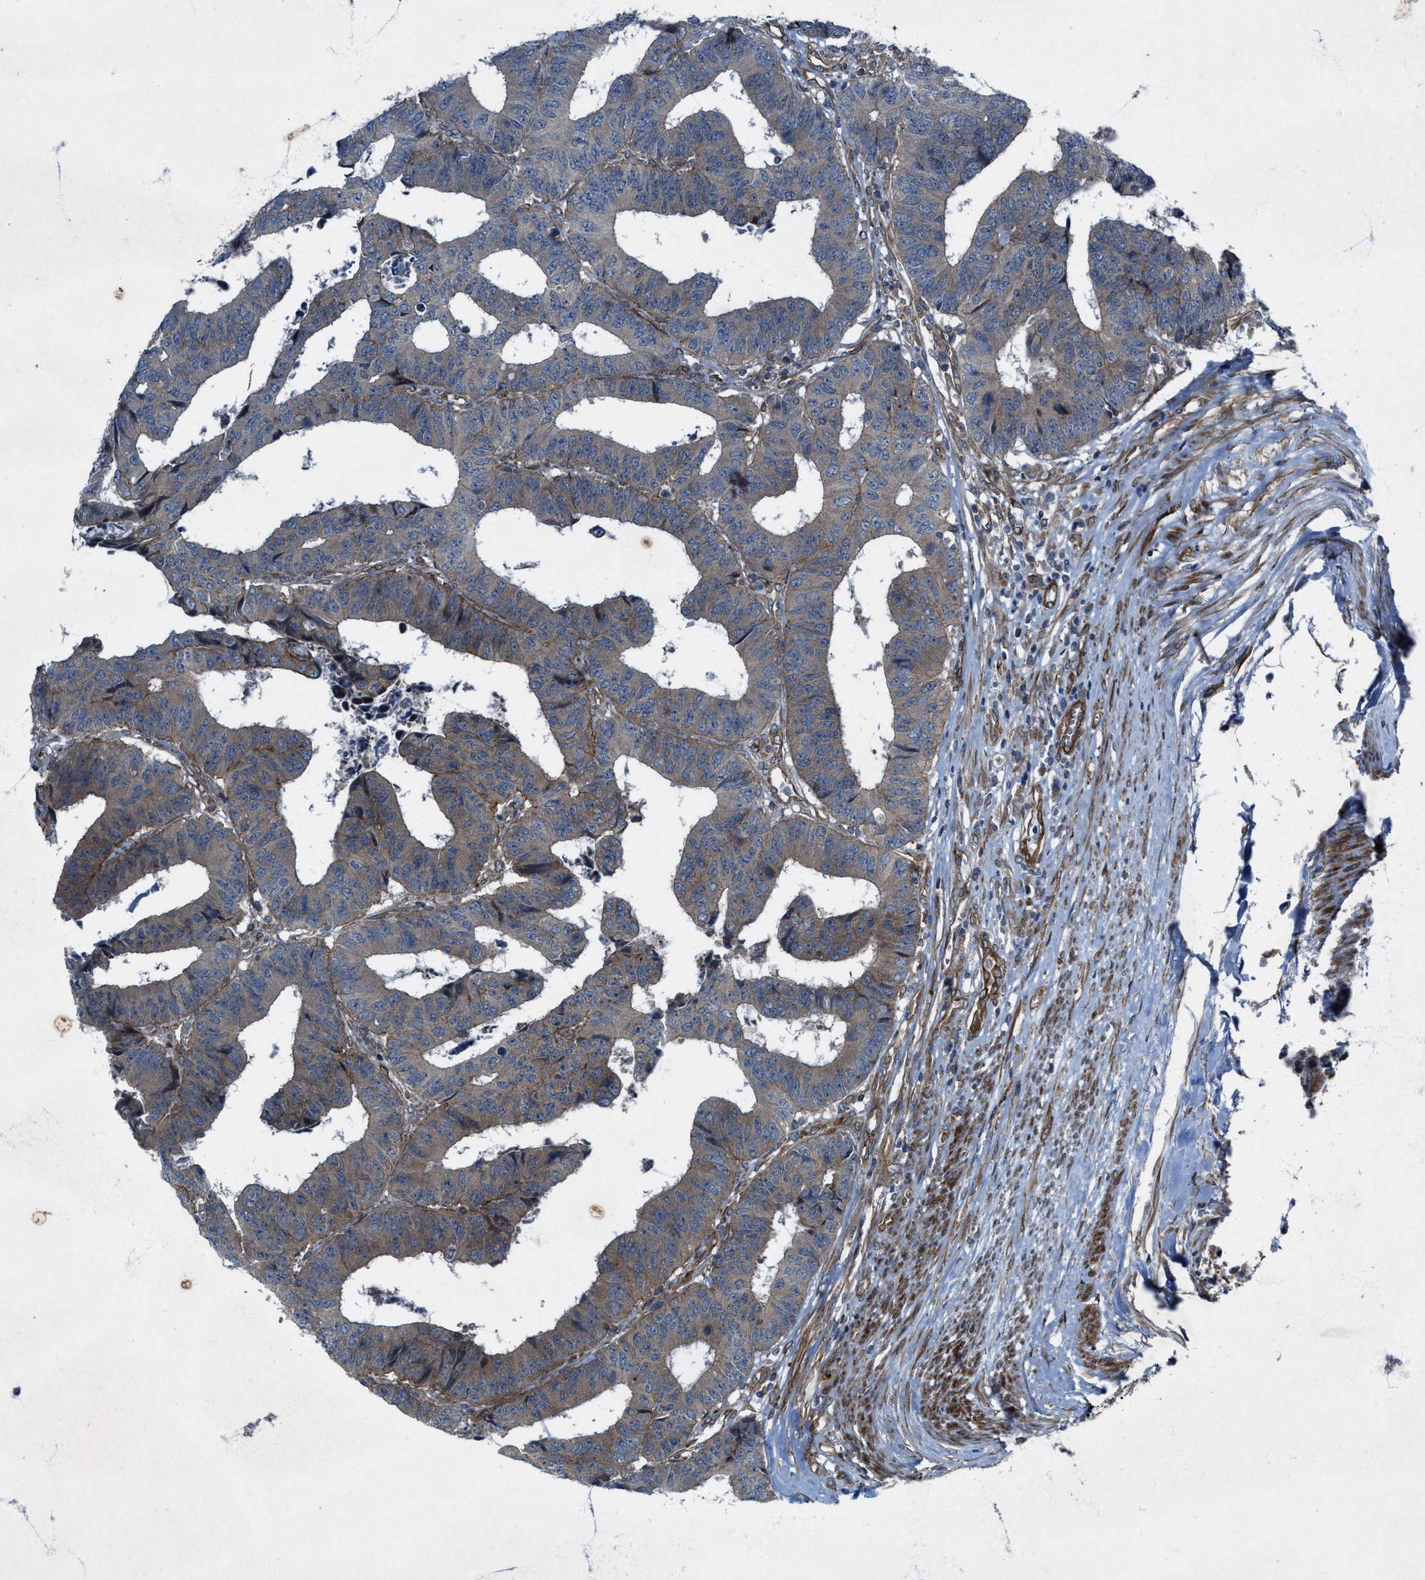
{"staining": {"intensity": "weak", "quantity": ">75%", "location": "cytoplasmic/membranous"}, "tissue": "colorectal cancer", "cell_type": "Tumor cells", "image_type": "cancer", "snomed": [{"axis": "morphology", "description": "Adenocarcinoma, NOS"}, {"axis": "topography", "description": "Rectum"}], "caption": "An image showing weak cytoplasmic/membranous staining in approximately >75% of tumor cells in colorectal cancer, as visualized by brown immunohistochemical staining.", "gene": "URGCP", "patient": {"sex": "male", "age": 84}}